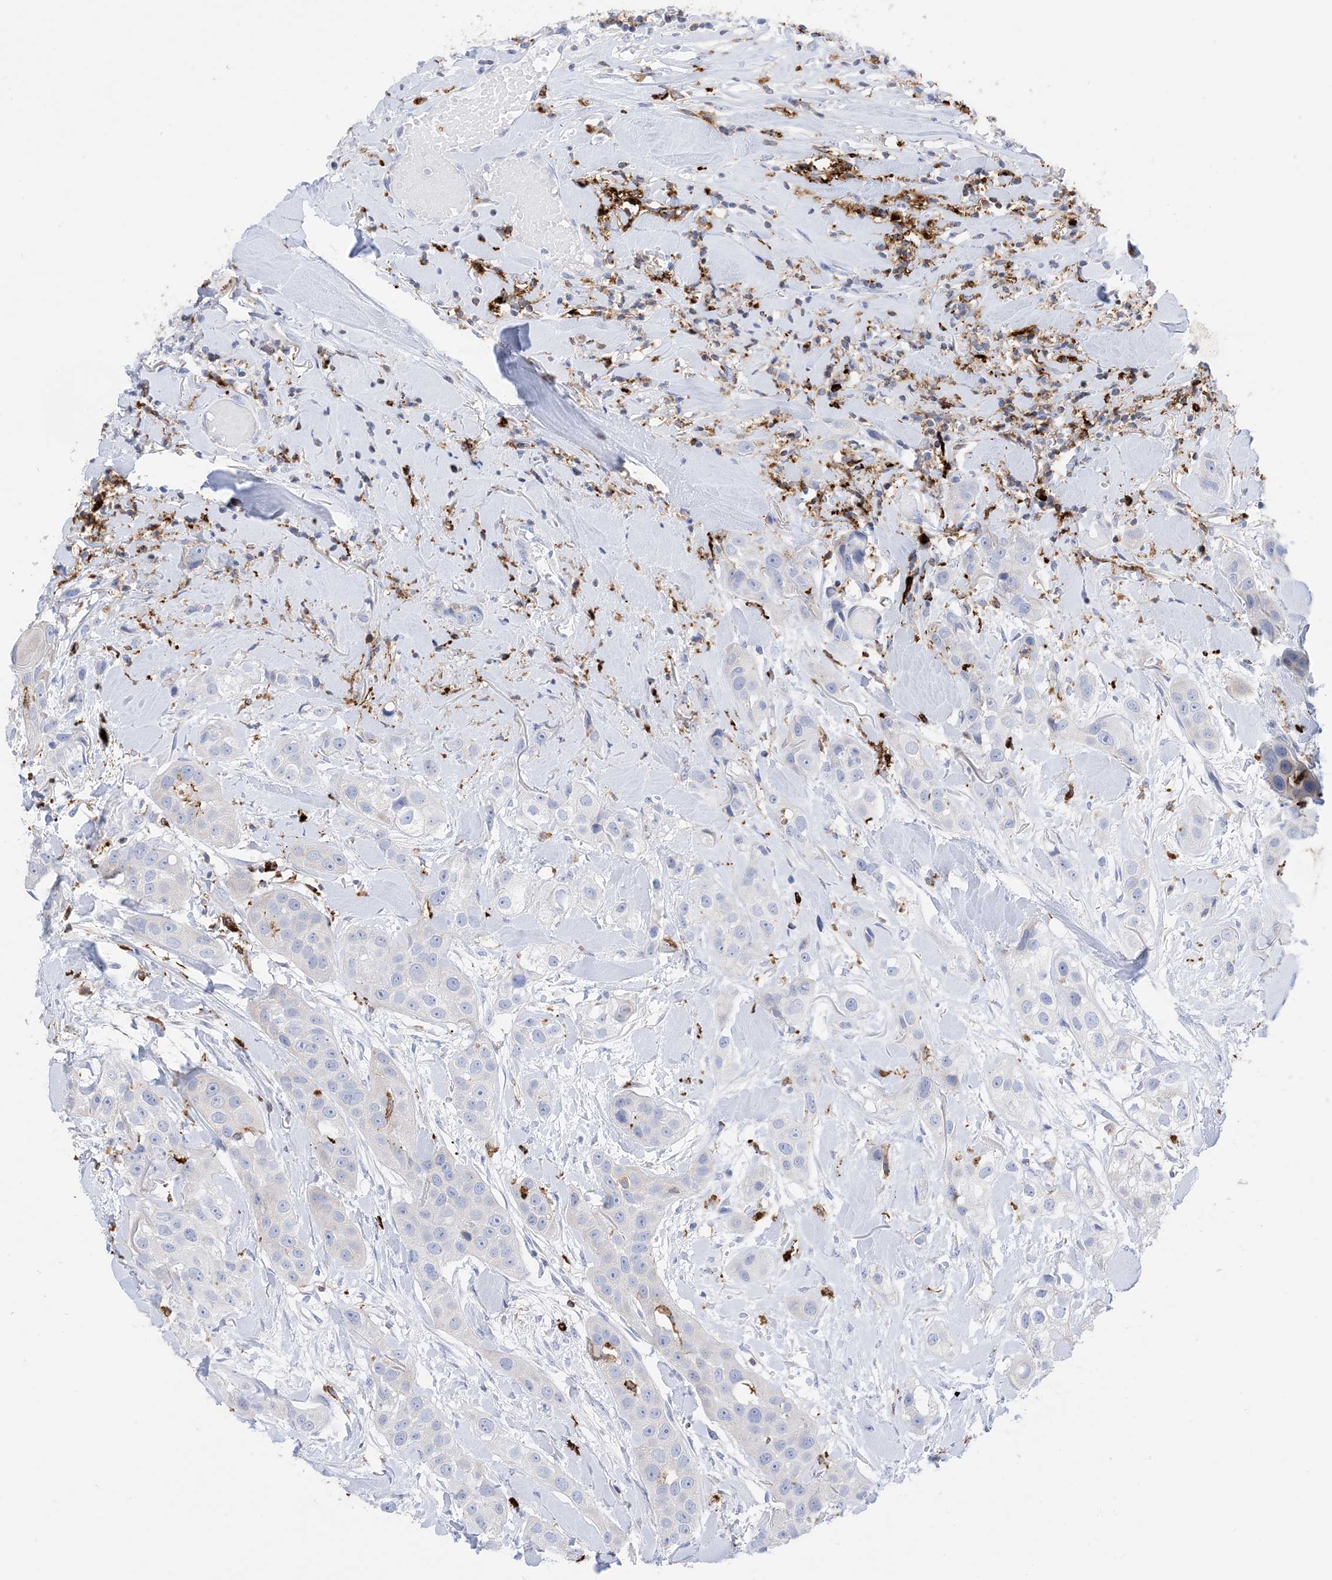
{"staining": {"intensity": "negative", "quantity": "none", "location": "none"}, "tissue": "head and neck cancer", "cell_type": "Tumor cells", "image_type": "cancer", "snomed": [{"axis": "morphology", "description": "Normal tissue, NOS"}, {"axis": "morphology", "description": "Squamous cell carcinoma, NOS"}, {"axis": "topography", "description": "Skeletal muscle"}, {"axis": "topography", "description": "Head-Neck"}], "caption": "Tumor cells are negative for protein expression in human head and neck squamous cell carcinoma.", "gene": "DPH3", "patient": {"sex": "male", "age": 51}}